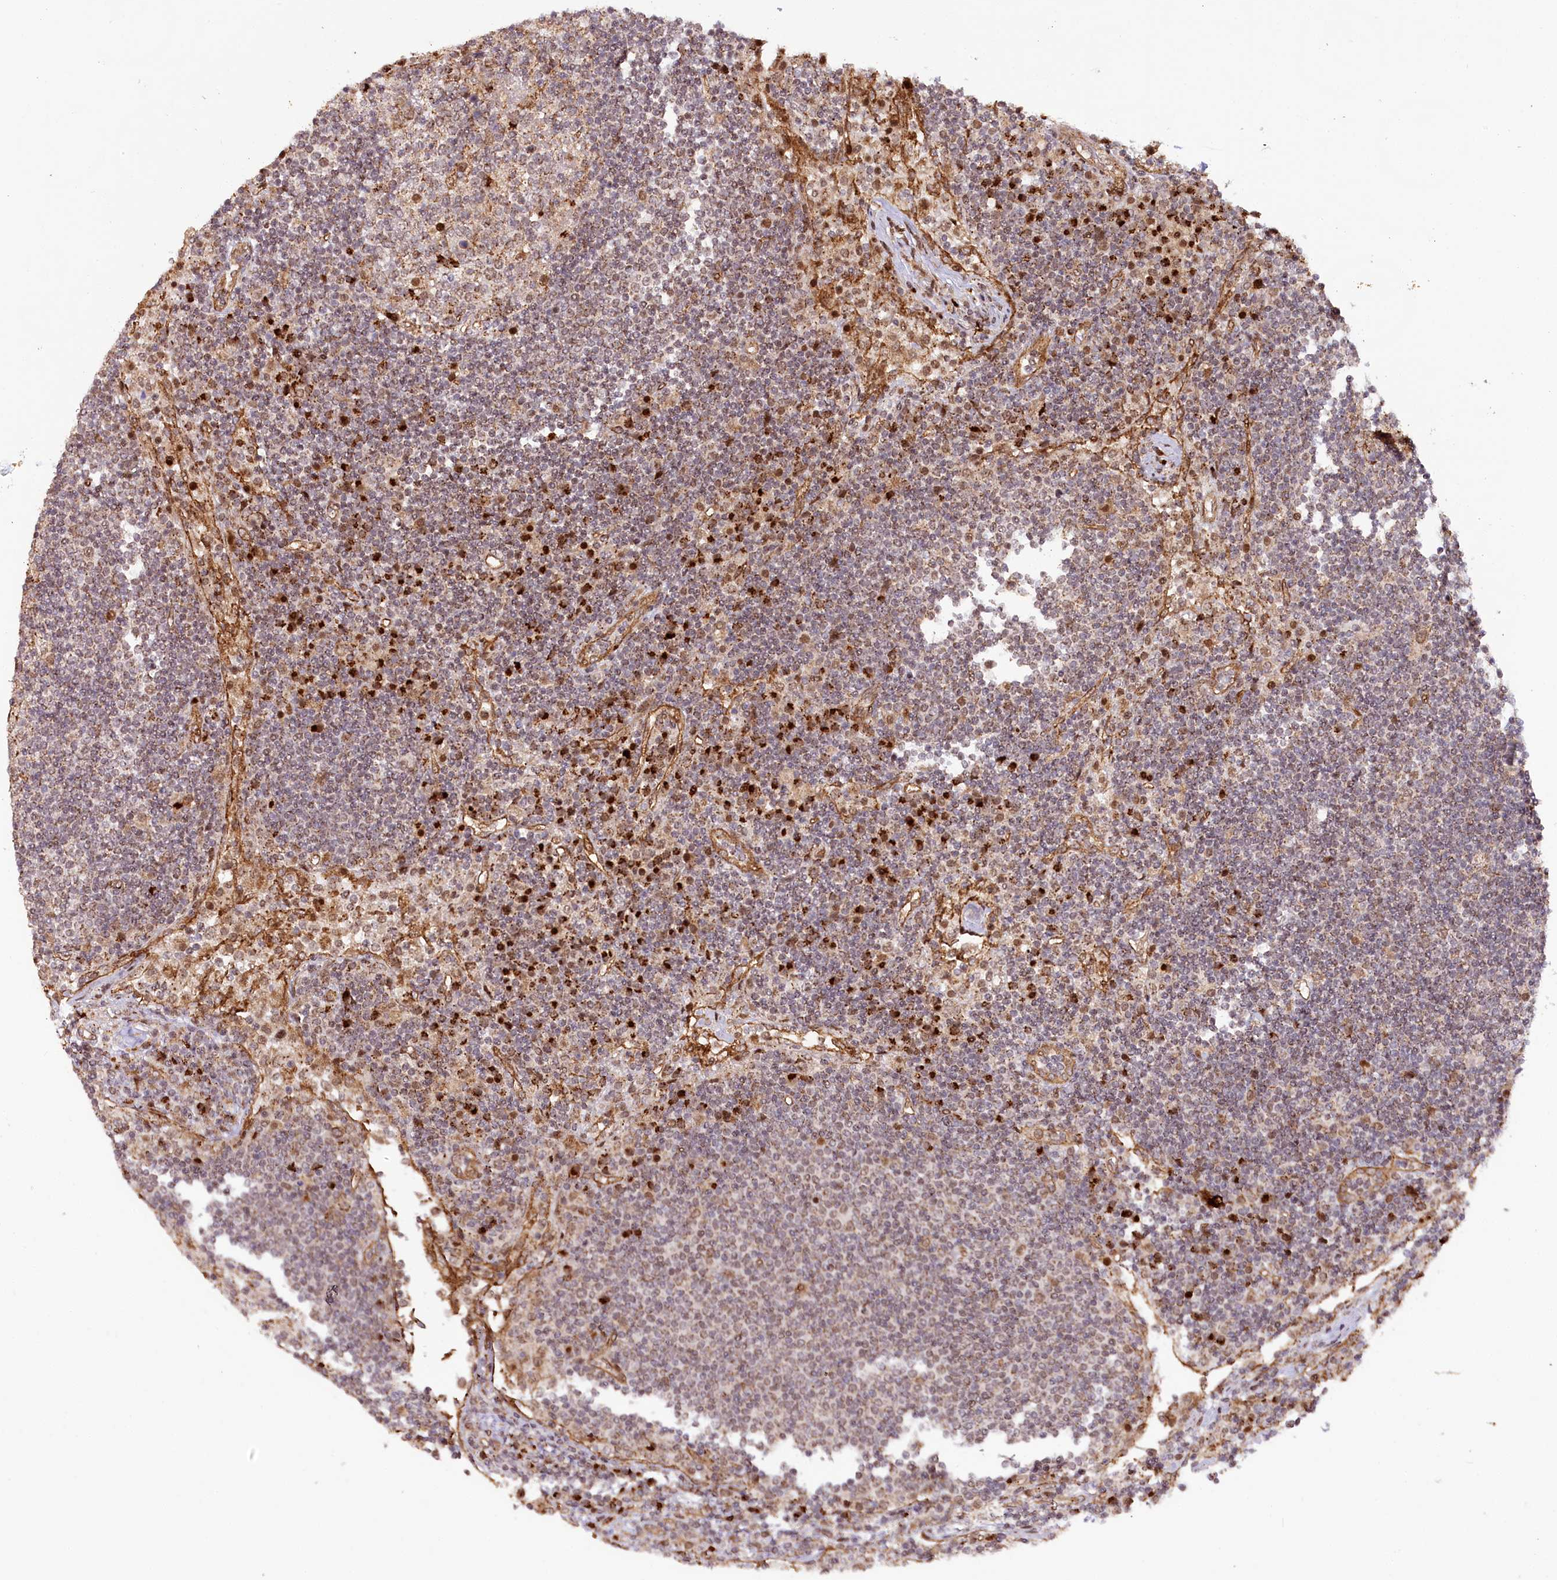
{"staining": {"intensity": "negative", "quantity": "none", "location": "none"}, "tissue": "lymph node", "cell_type": "Germinal center cells", "image_type": "normal", "snomed": [{"axis": "morphology", "description": "Normal tissue, NOS"}, {"axis": "topography", "description": "Lymph node"}], "caption": "This is an immunohistochemistry (IHC) photomicrograph of benign lymph node. There is no expression in germinal center cells.", "gene": "COPG1", "patient": {"sex": "female", "age": 53}}